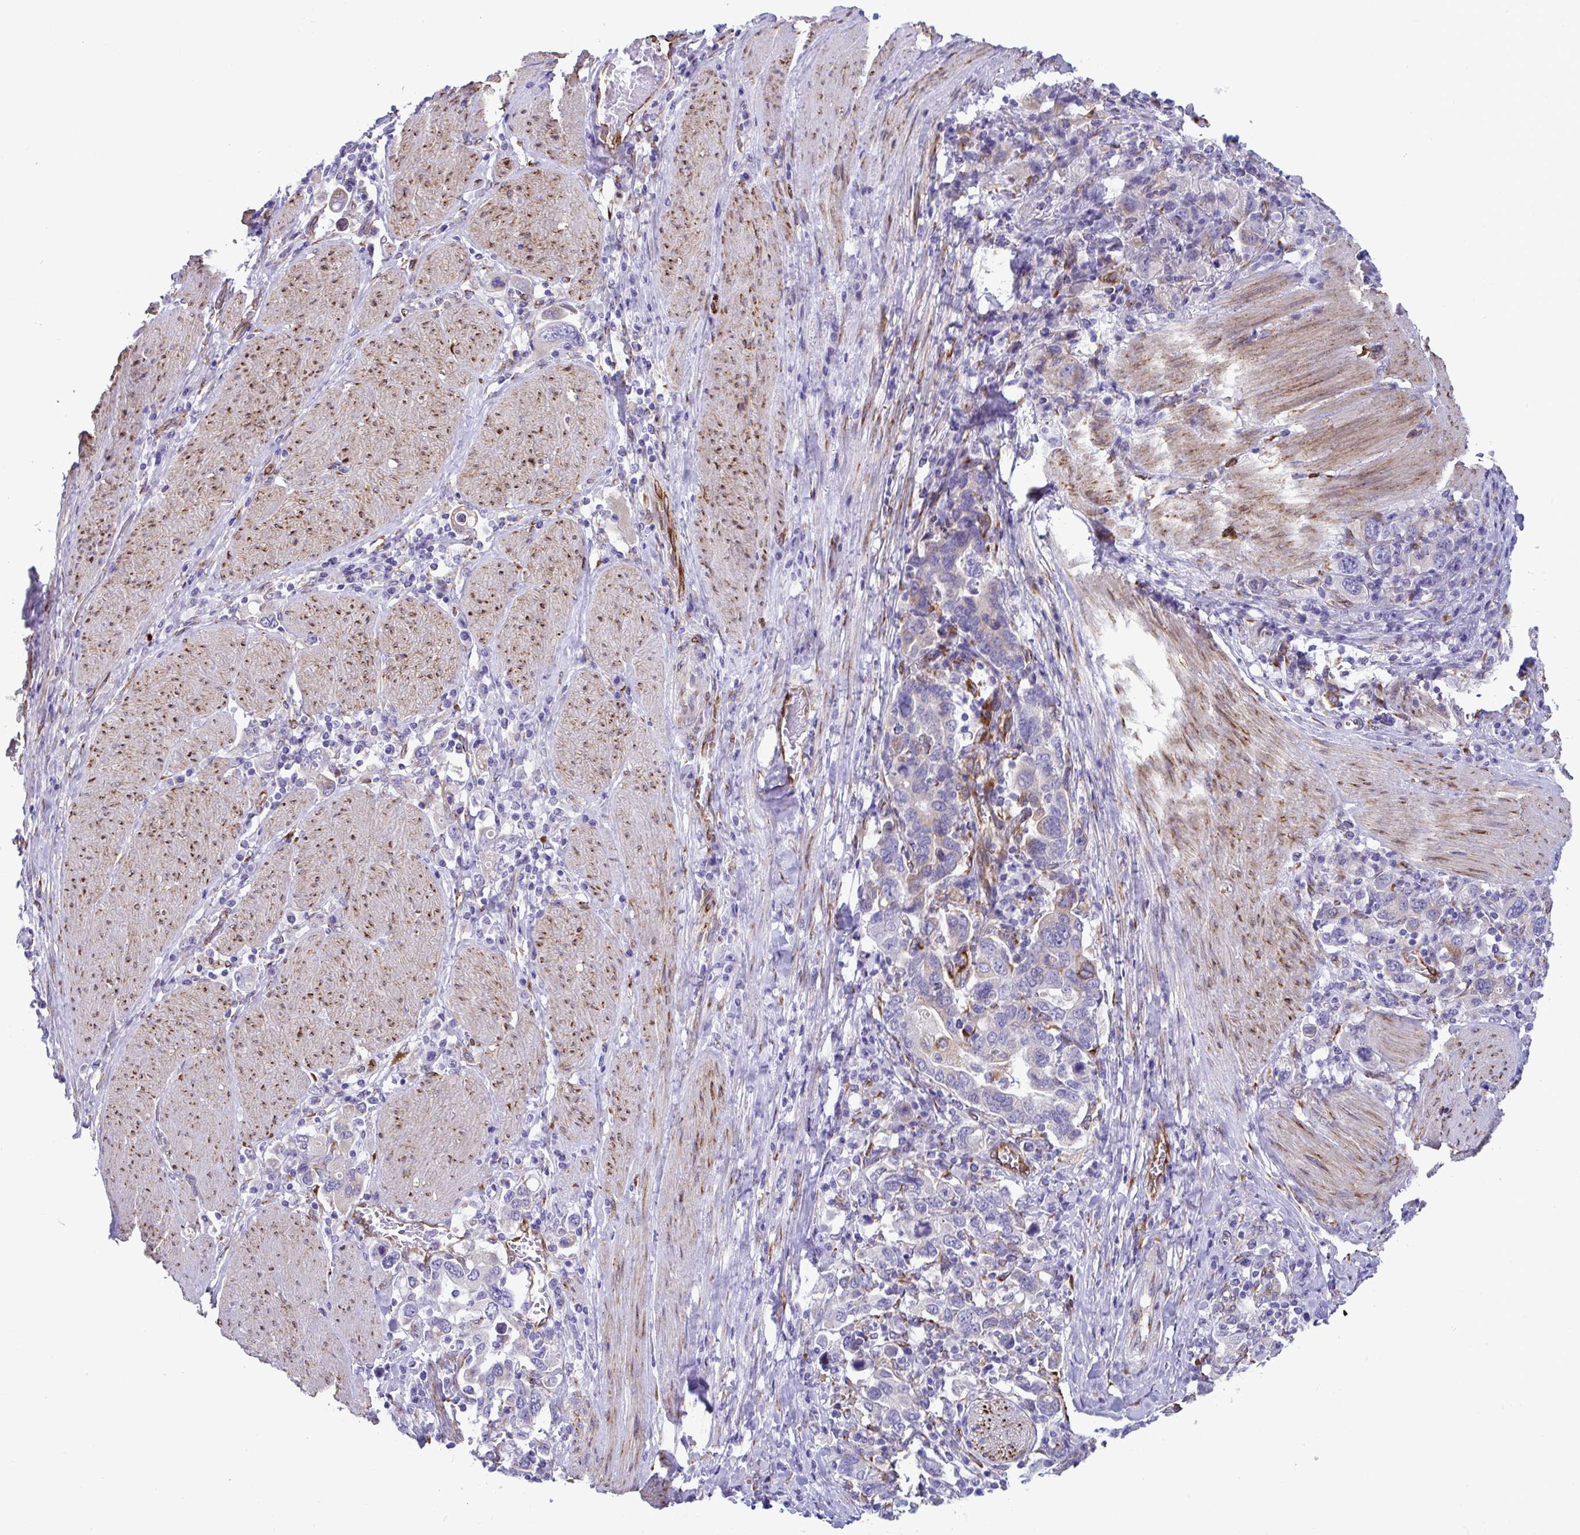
{"staining": {"intensity": "weak", "quantity": "<25%", "location": "cytoplasmic/membranous"}, "tissue": "stomach cancer", "cell_type": "Tumor cells", "image_type": "cancer", "snomed": [{"axis": "morphology", "description": "Adenocarcinoma, NOS"}, {"axis": "topography", "description": "Stomach, upper"}, {"axis": "topography", "description": "Stomach"}], "caption": "A high-resolution photomicrograph shows immunohistochemistry (IHC) staining of stomach cancer (adenocarcinoma), which displays no significant staining in tumor cells.", "gene": "ASPH", "patient": {"sex": "male", "age": 62}}